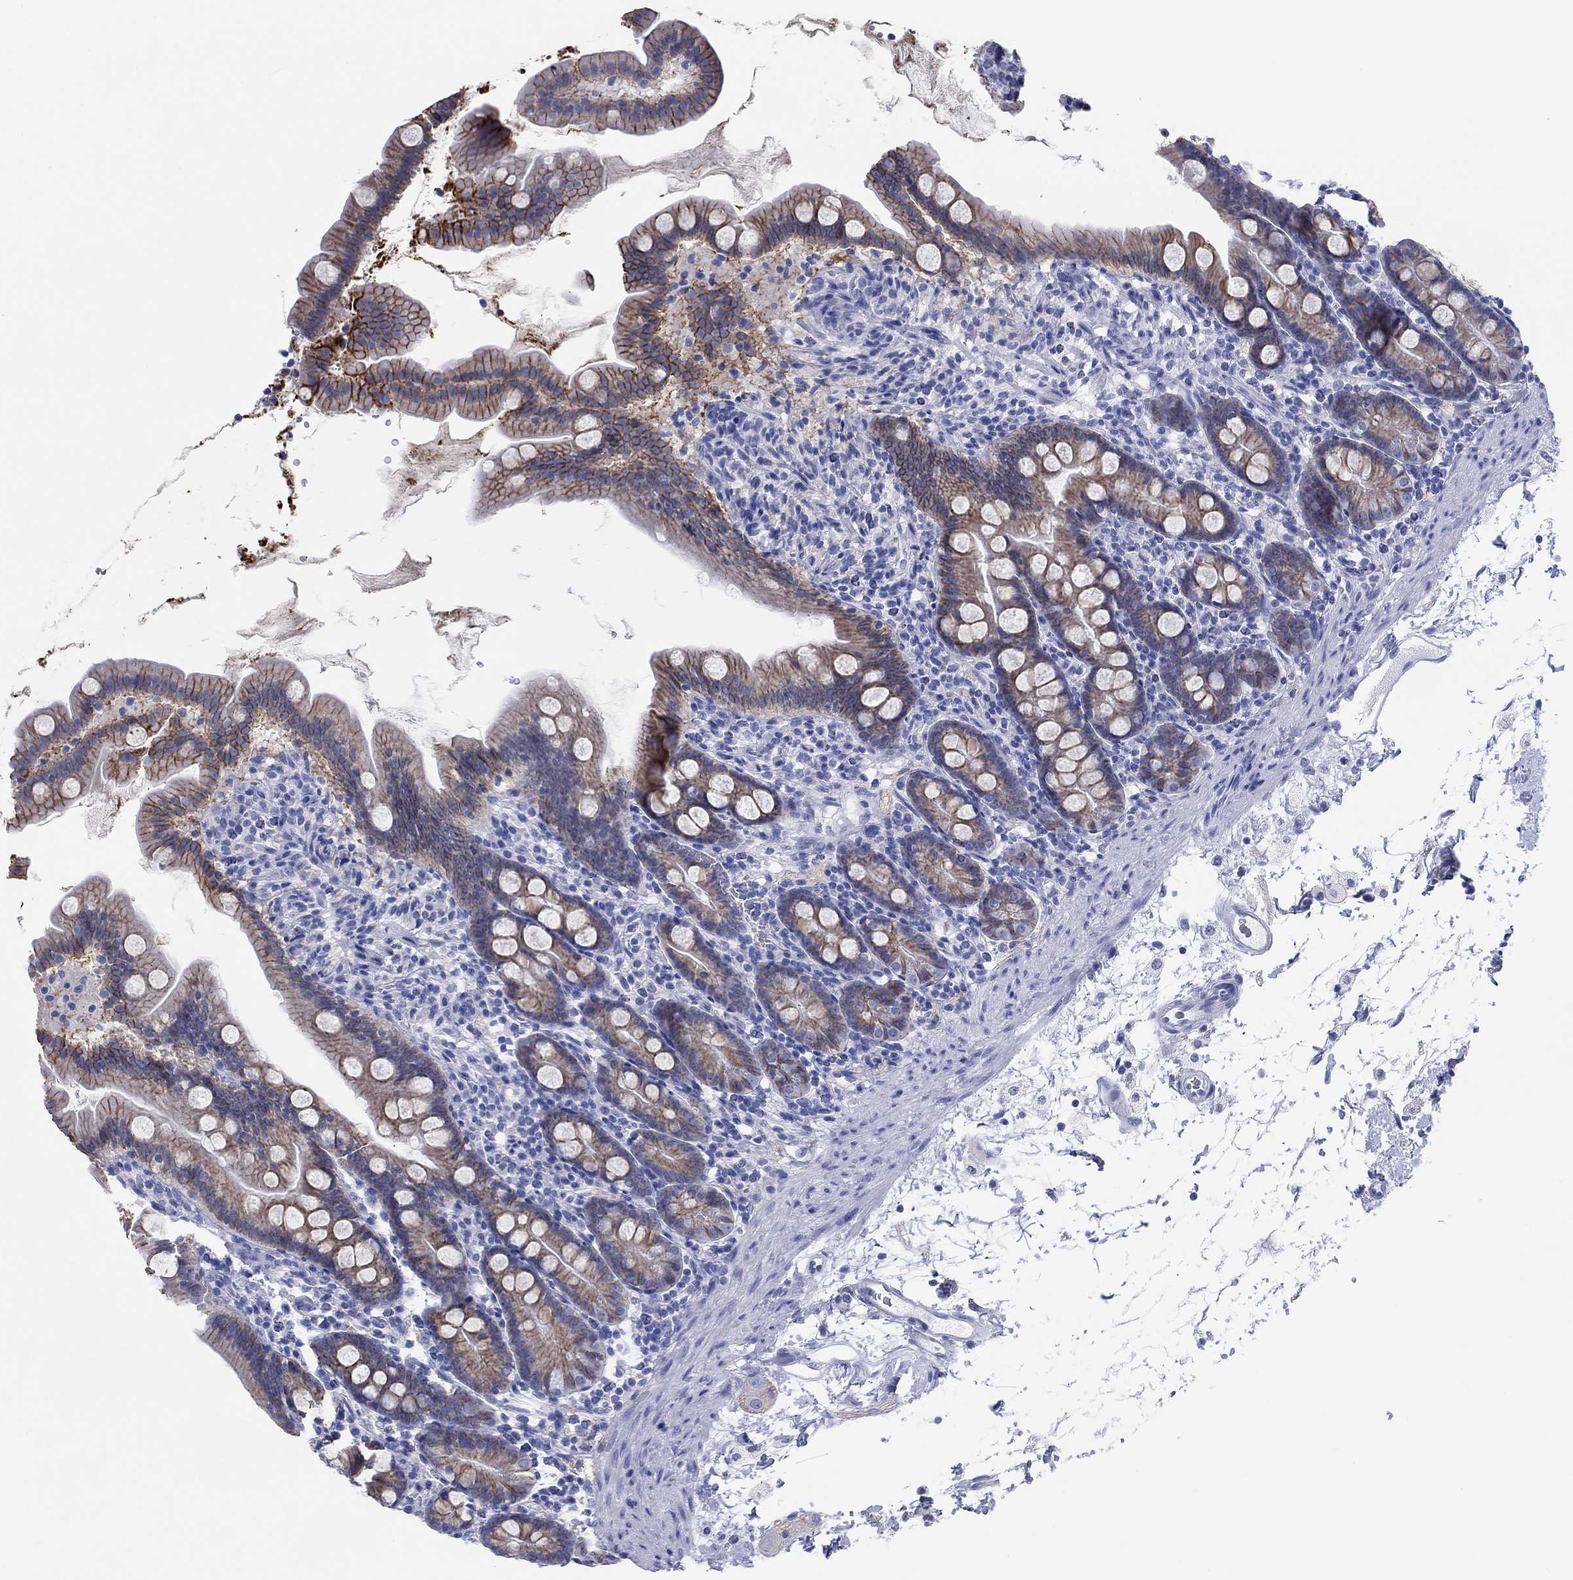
{"staining": {"intensity": "strong", "quantity": ">75%", "location": "cytoplasmic/membranous"}, "tissue": "small intestine", "cell_type": "Glandular cells", "image_type": "normal", "snomed": [{"axis": "morphology", "description": "Normal tissue, NOS"}, {"axis": "topography", "description": "Small intestine"}], "caption": "Strong cytoplasmic/membranous positivity is seen in approximately >75% of glandular cells in unremarkable small intestine. (DAB IHC, brown staining for protein, blue staining for nuclei).", "gene": "ATP1B1", "patient": {"sex": "female", "age": 44}}